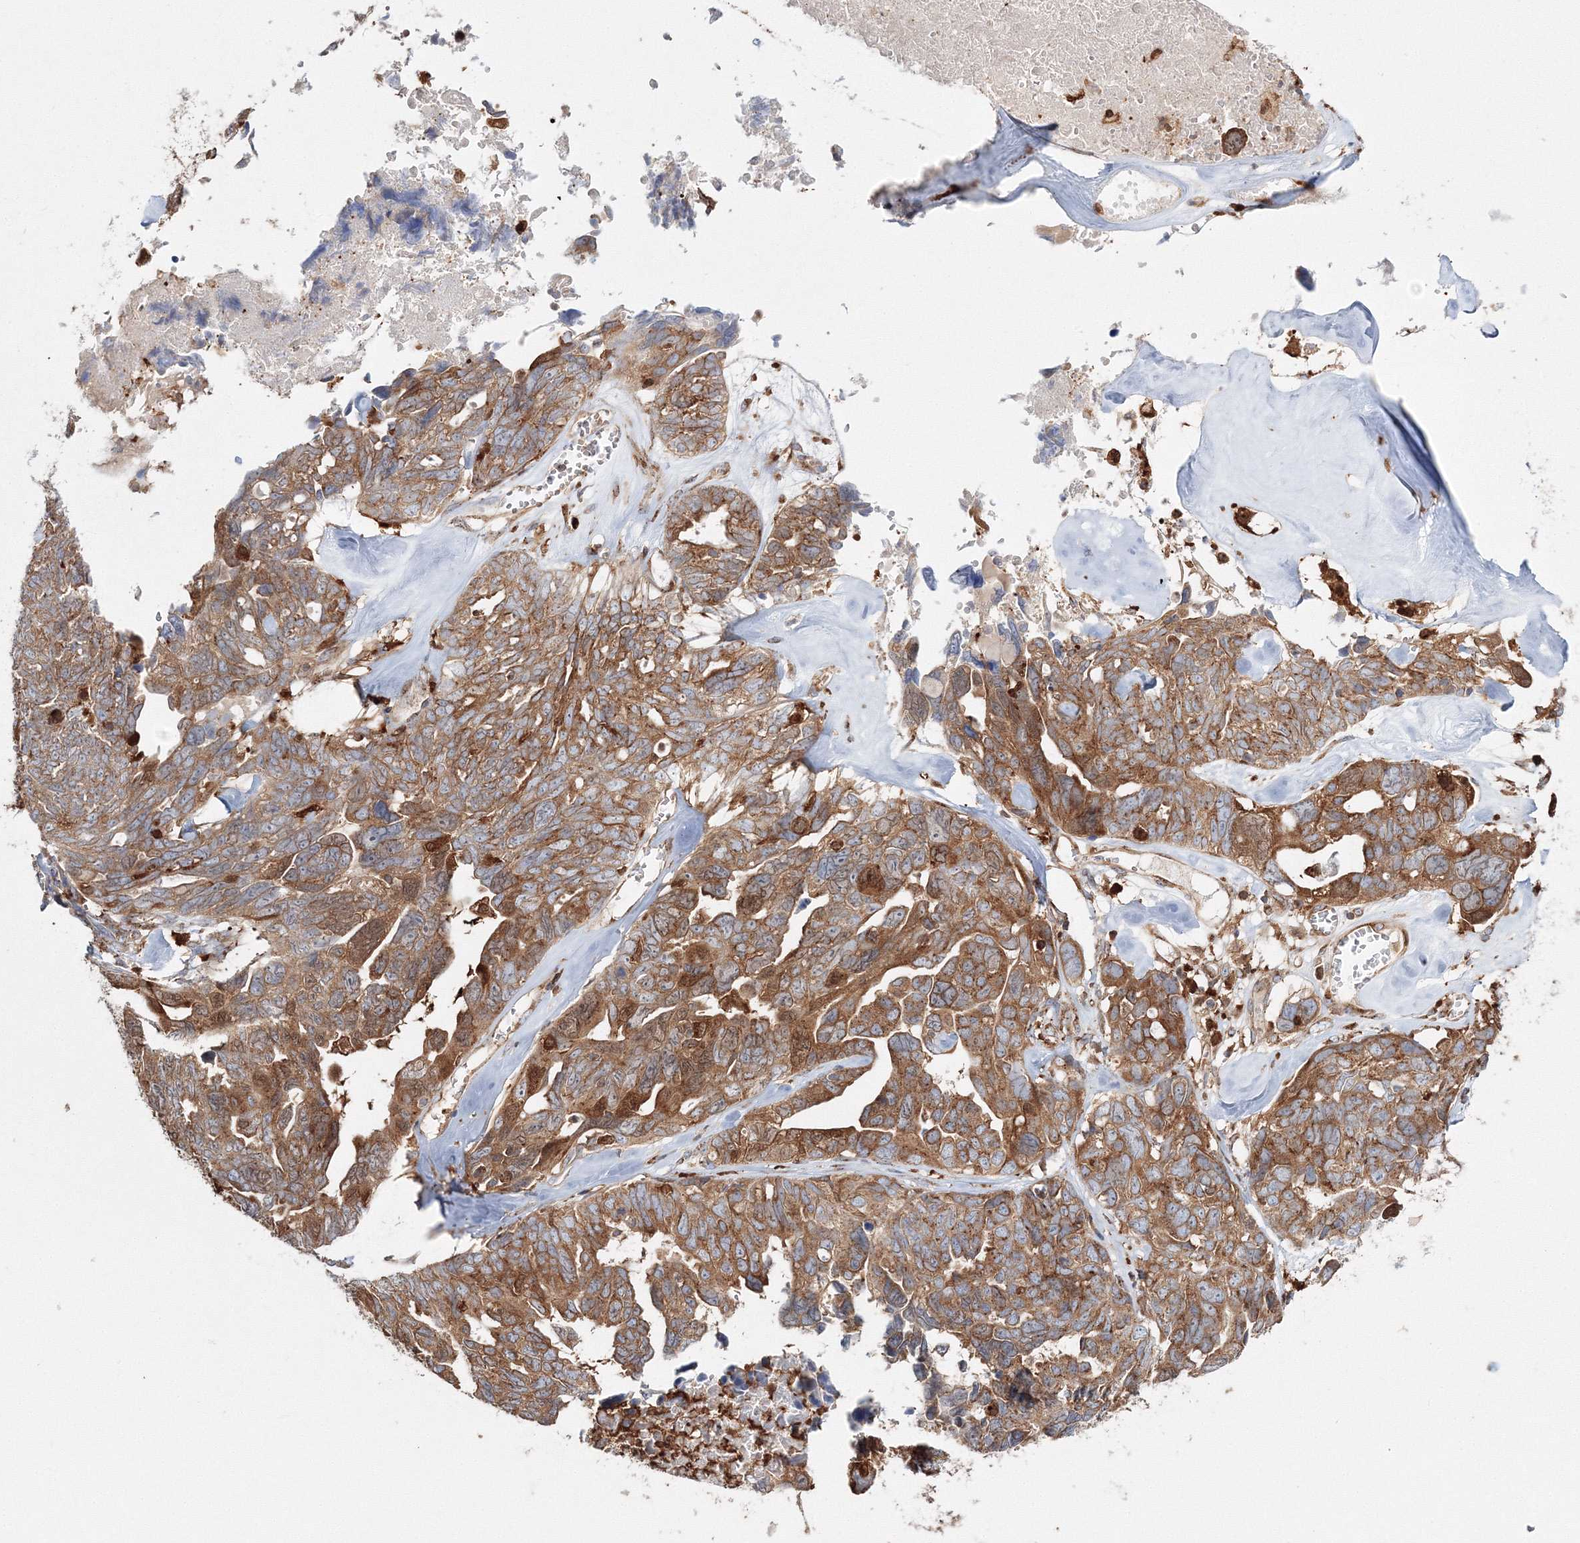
{"staining": {"intensity": "moderate", "quantity": ">75%", "location": "cytoplasmic/membranous"}, "tissue": "ovarian cancer", "cell_type": "Tumor cells", "image_type": "cancer", "snomed": [{"axis": "morphology", "description": "Cystadenocarcinoma, serous, NOS"}, {"axis": "topography", "description": "Ovary"}], "caption": "Immunohistochemistry histopathology image of serous cystadenocarcinoma (ovarian) stained for a protein (brown), which displays medium levels of moderate cytoplasmic/membranous positivity in approximately >75% of tumor cells.", "gene": "ARCN1", "patient": {"sex": "female", "age": 79}}